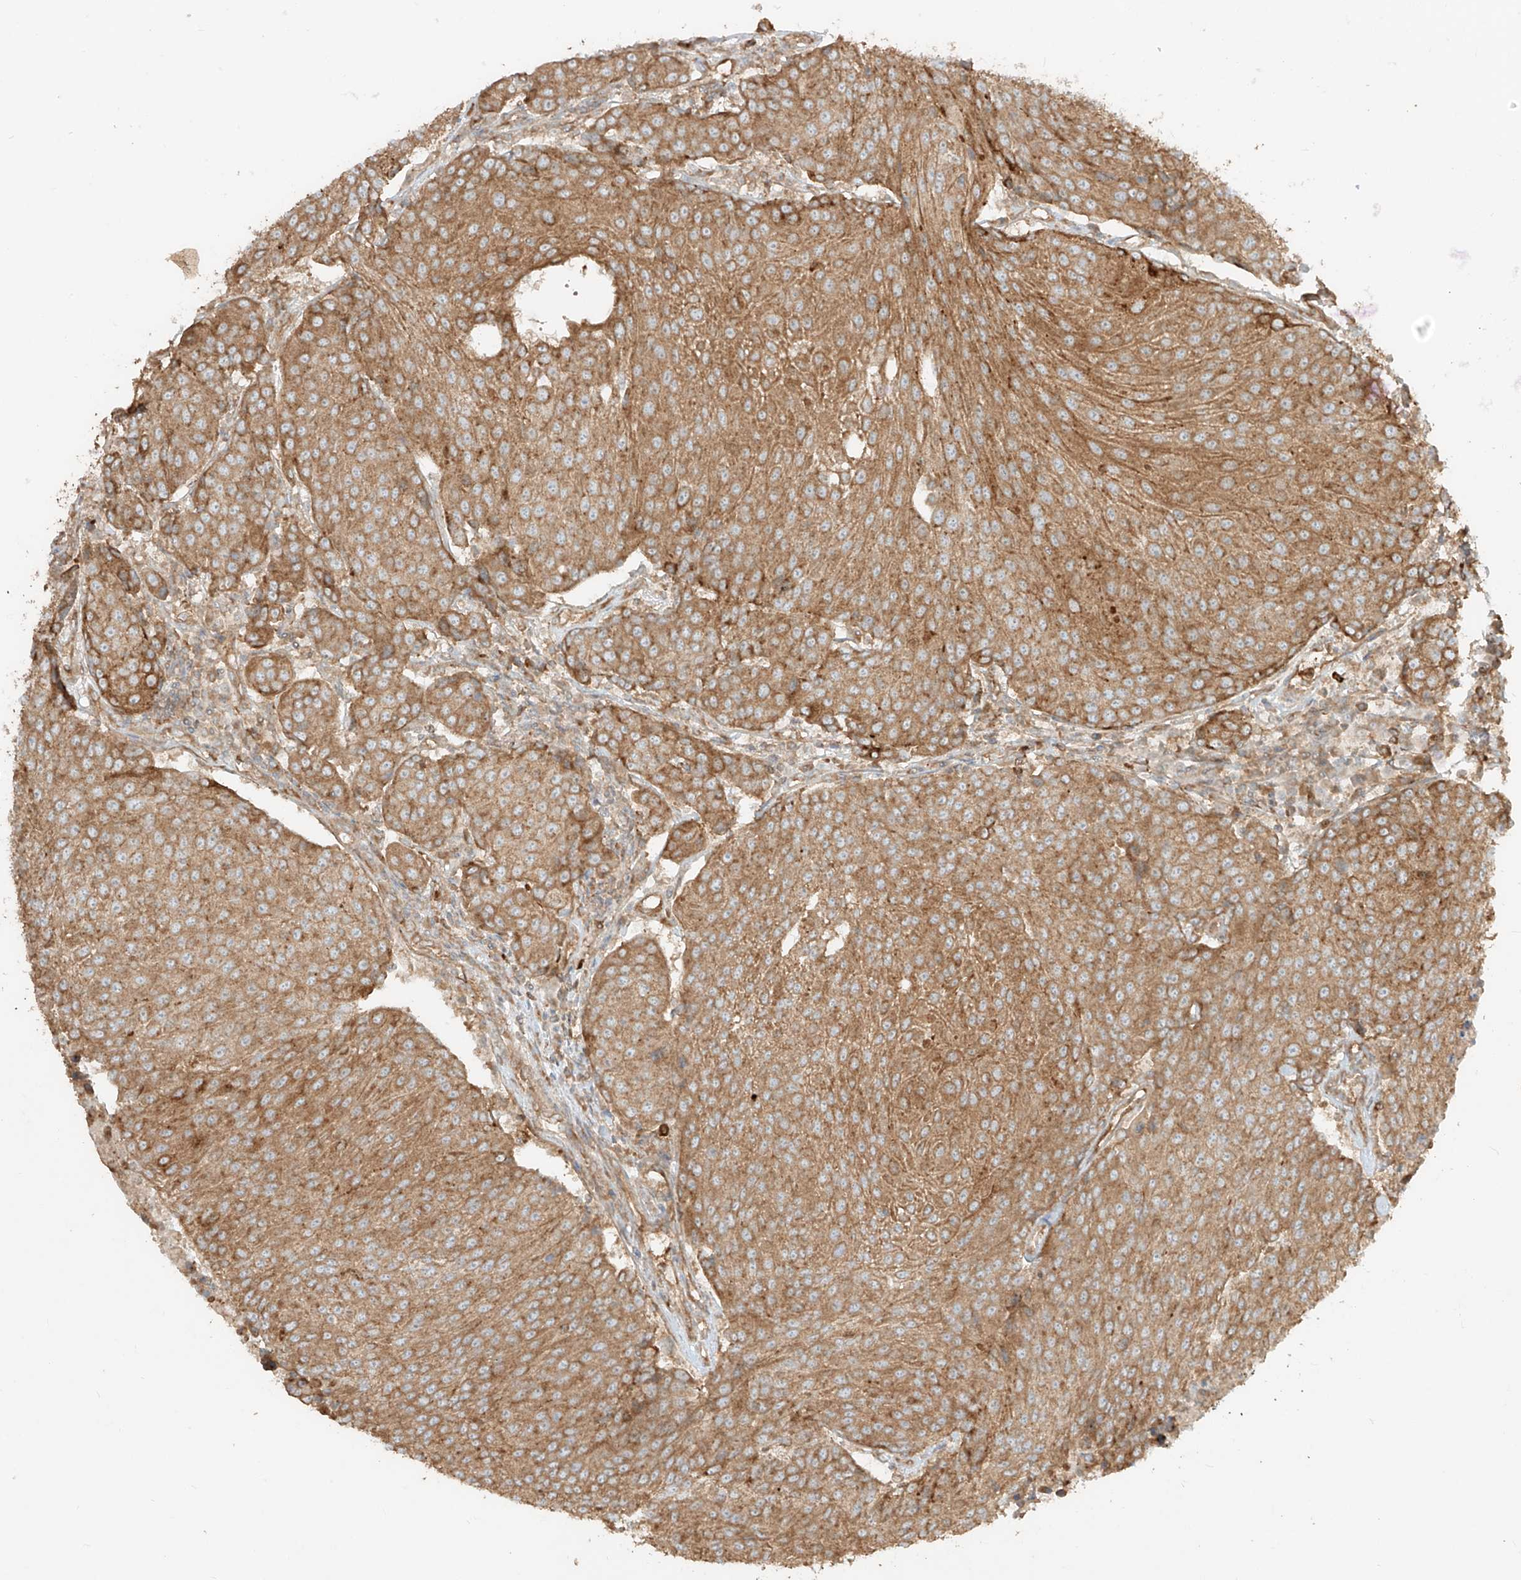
{"staining": {"intensity": "moderate", "quantity": ">75%", "location": "cytoplasmic/membranous"}, "tissue": "urothelial cancer", "cell_type": "Tumor cells", "image_type": "cancer", "snomed": [{"axis": "morphology", "description": "Urothelial carcinoma, High grade"}, {"axis": "topography", "description": "Urinary bladder"}], "caption": "Brown immunohistochemical staining in human high-grade urothelial carcinoma shows moderate cytoplasmic/membranous positivity in approximately >75% of tumor cells.", "gene": "CCDC115", "patient": {"sex": "female", "age": 85}}